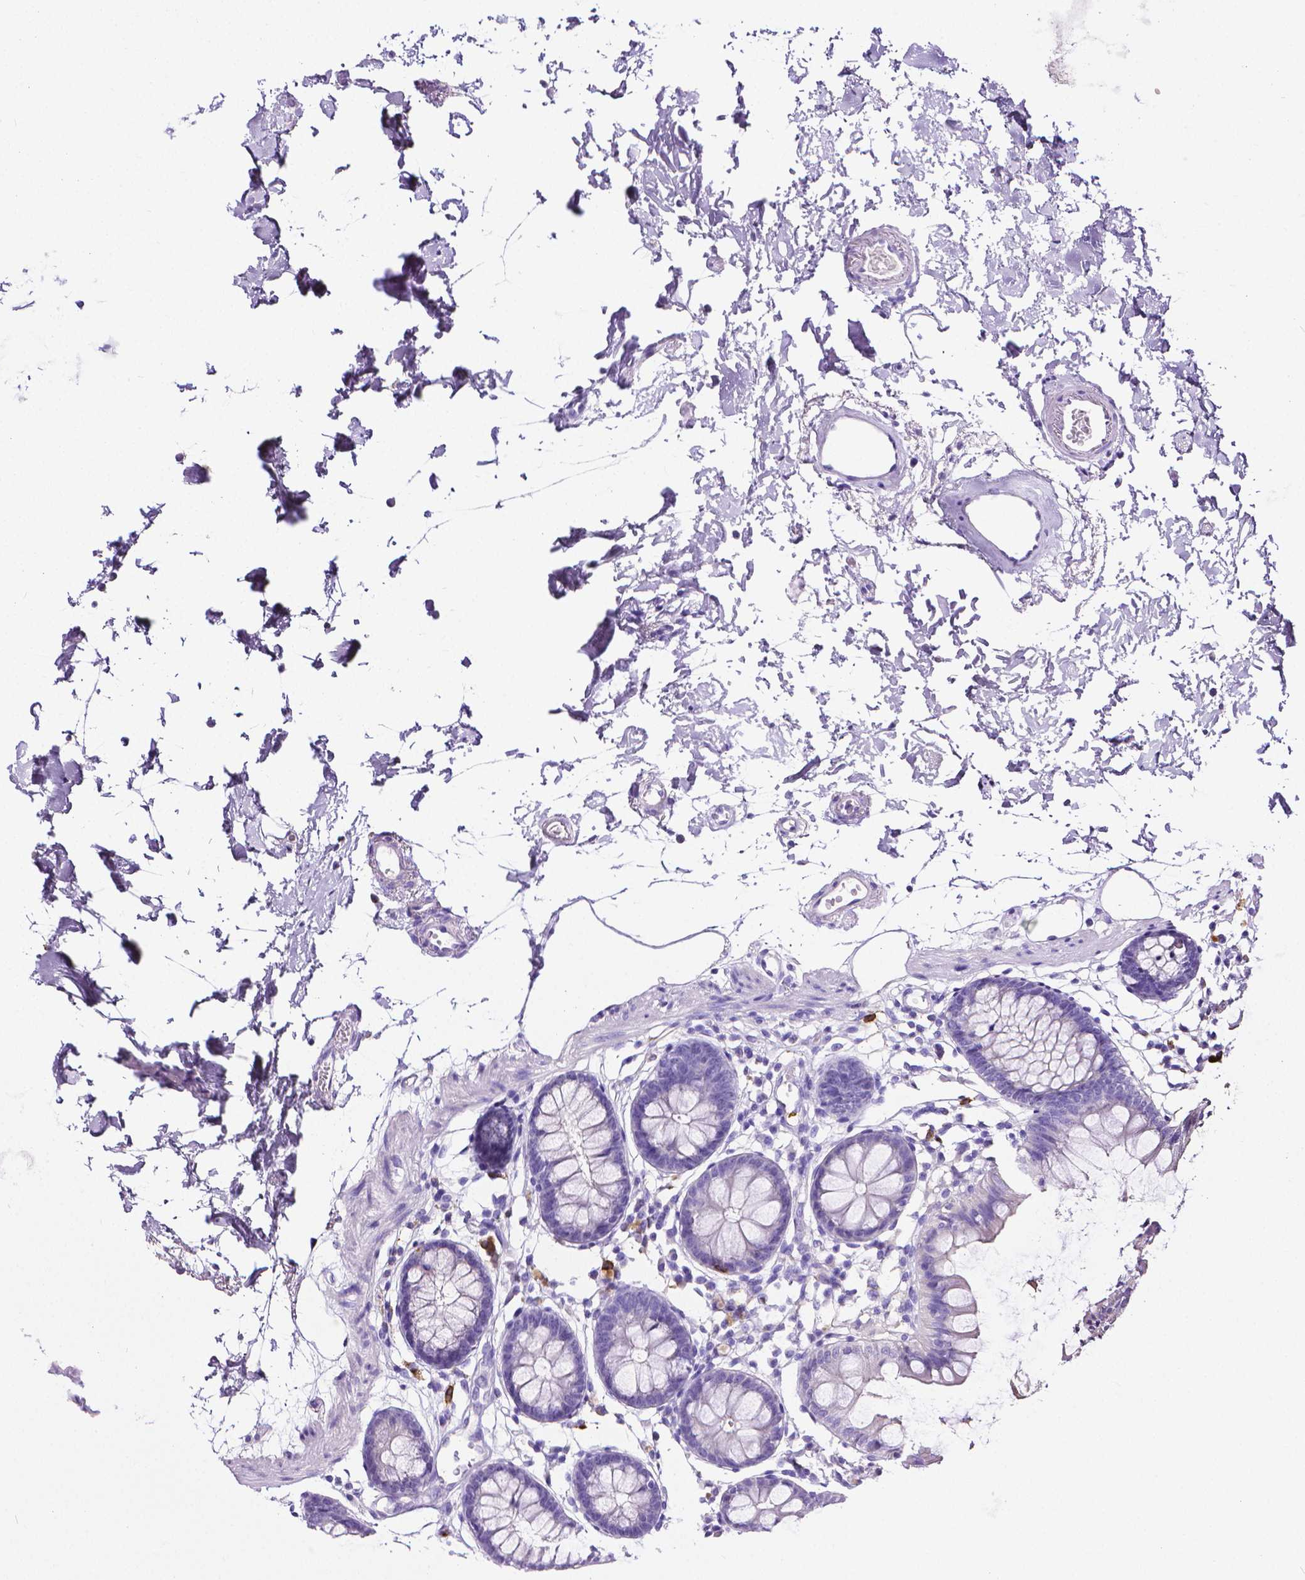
{"staining": {"intensity": "negative", "quantity": "none", "location": "none"}, "tissue": "colon", "cell_type": "Endothelial cells", "image_type": "normal", "snomed": [{"axis": "morphology", "description": "Normal tissue, NOS"}, {"axis": "topography", "description": "Colon"}], "caption": "IHC image of benign human colon stained for a protein (brown), which shows no staining in endothelial cells.", "gene": "MMP9", "patient": {"sex": "female", "age": 84}}